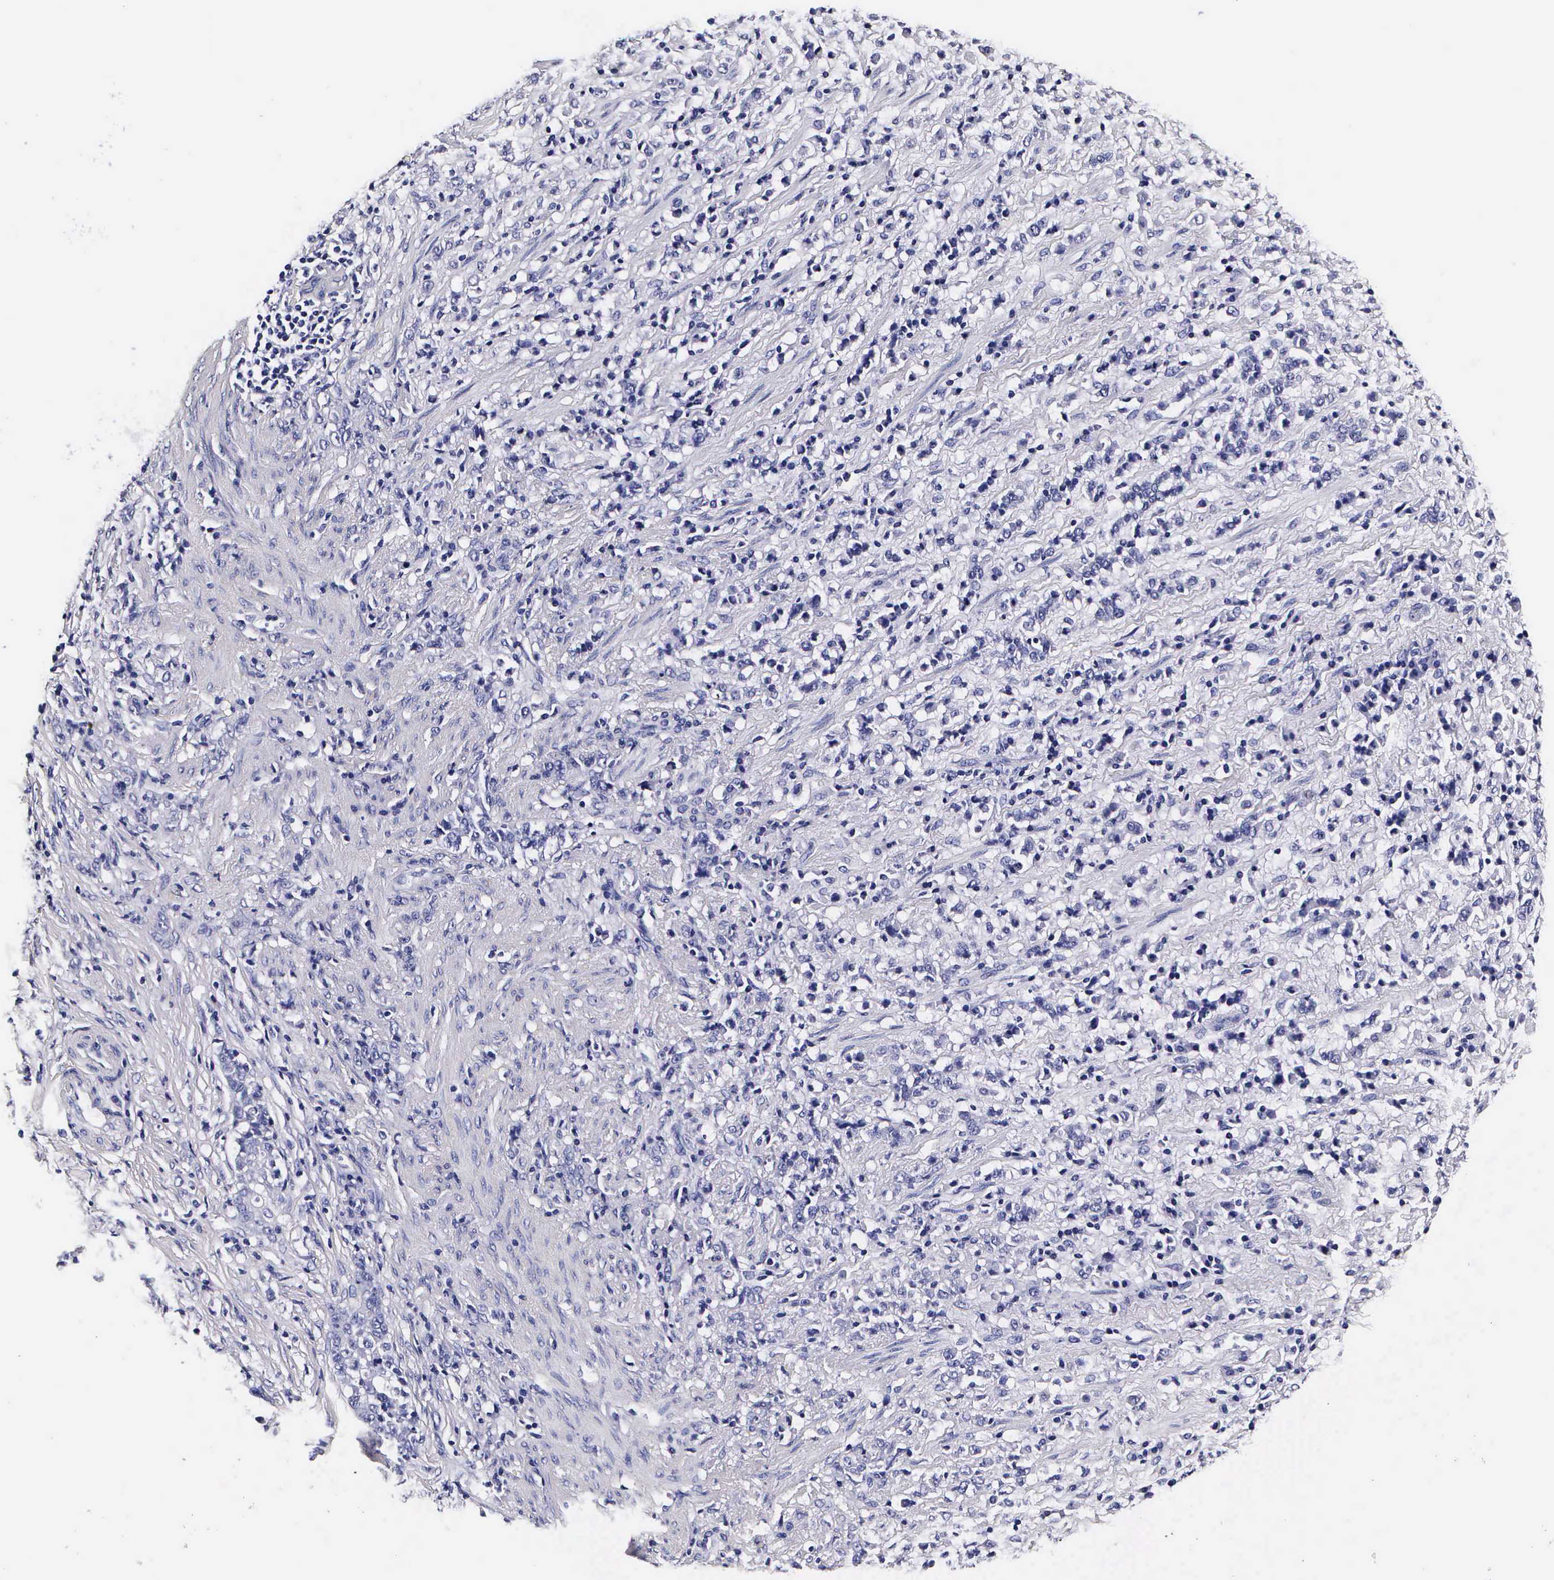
{"staining": {"intensity": "negative", "quantity": "none", "location": "none"}, "tissue": "stomach cancer", "cell_type": "Tumor cells", "image_type": "cancer", "snomed": [{"axis": "morphology", "description": "Adenocarcinoma, NOS"}, {"axis": "topography", "description": "Stomach, lower"}], "caption": "Immunohistochemistry micrograph of neoplastic tissue: human stomach cancer (adenocarcinoma) stained with DAB reveals no significant protein expression in tumor cells.", "gene": "IAPP", "patient": {"sex": "male", "age": 88}}